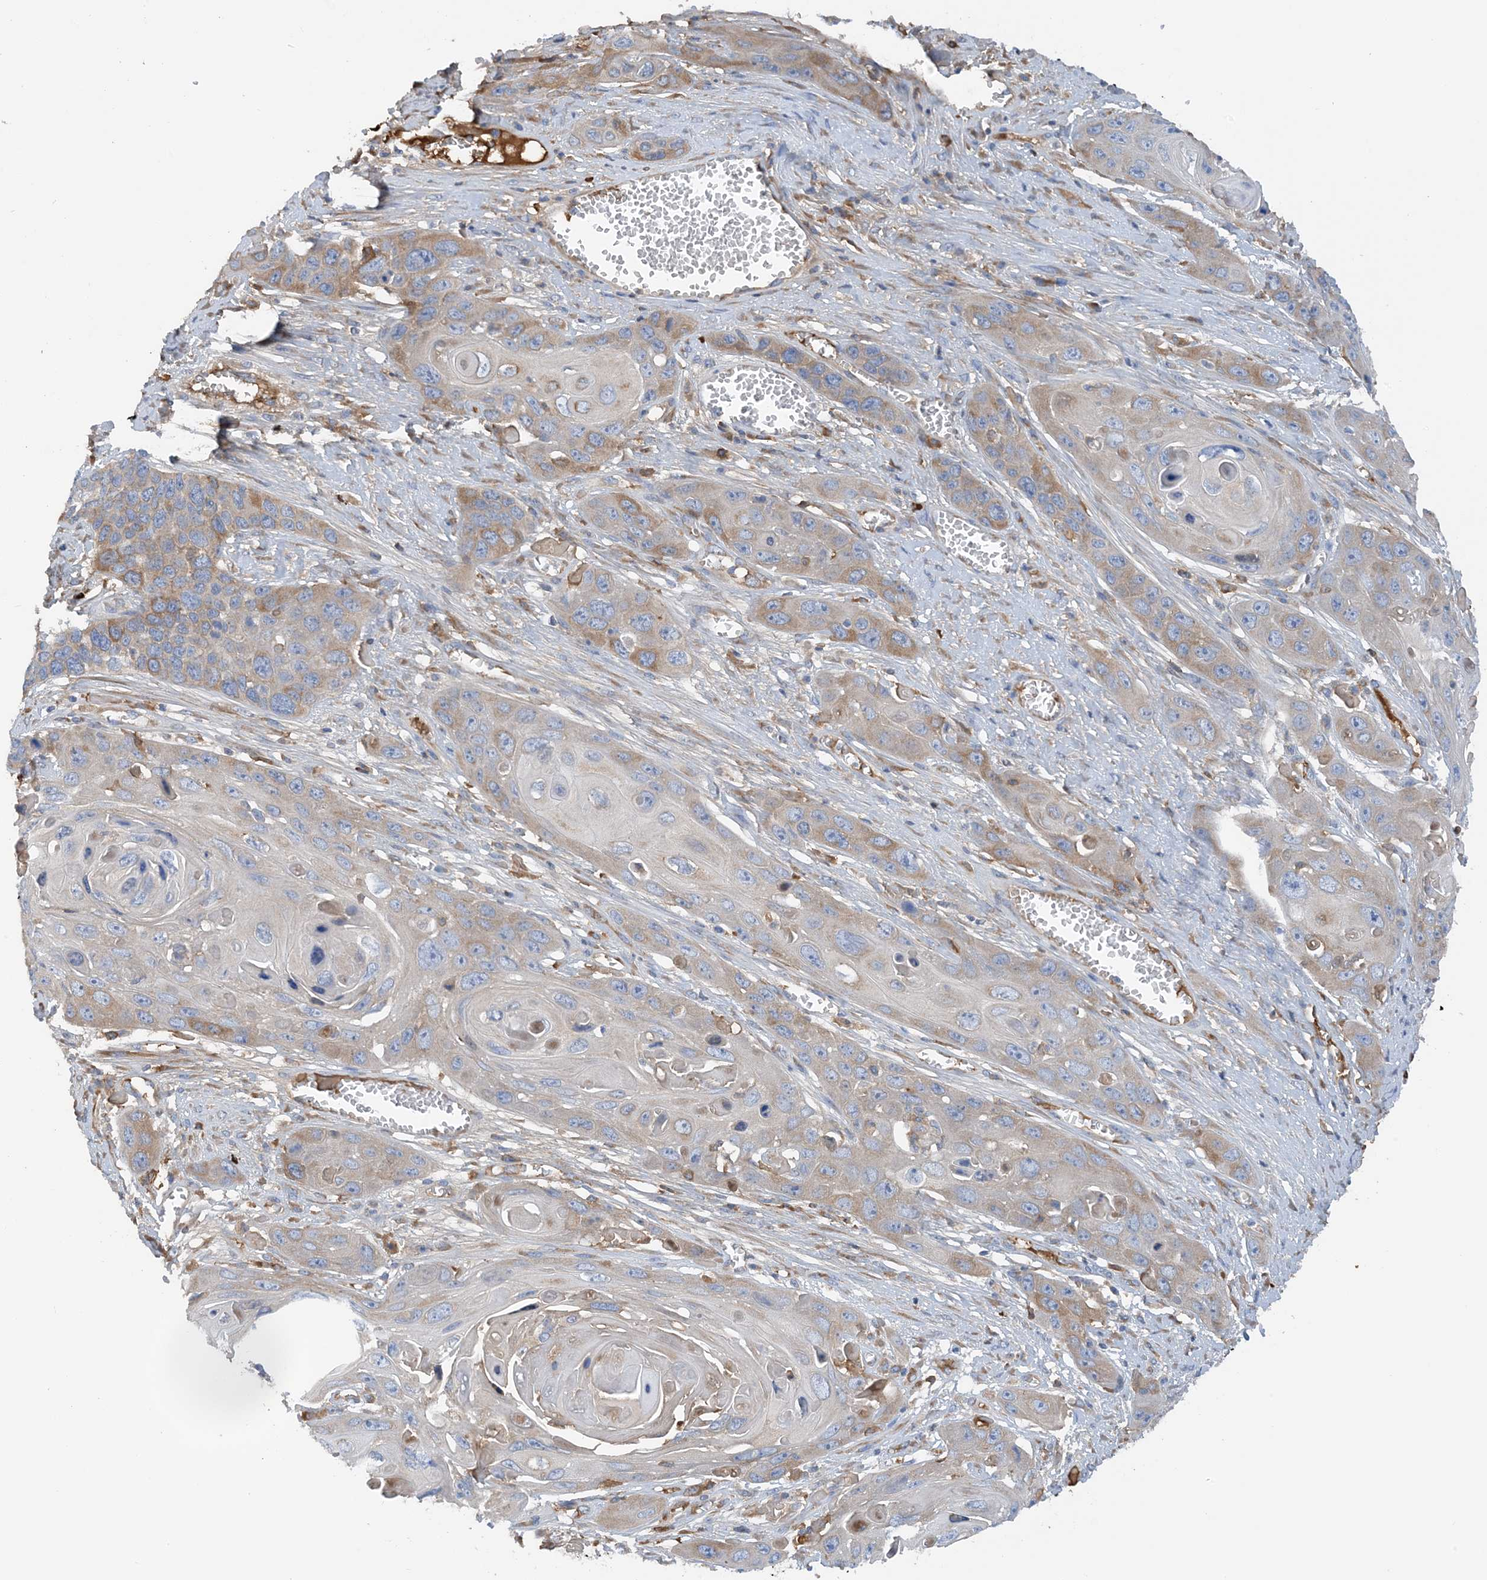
{"staining": {"intensity": "moderate", "quantity": "25%-75%", "location": "cytoplasmic/membranous"}, "tissue": "skin cancer", "cell_type": "Tumor cells", "image_type": "cancer", "snomed": [{"axis": "morphology", "description": "Squamous cell carcinoma, NOS"}, {"axis": "topography", "description": "Skin"}], "caption": "Skin squamous cell carcinoma was stained to show a protein in brown. There is medium levels of moderate cytoplasmic/membranous staining in approximately 25%-75% of tumor cells. (DAB (3,3'-diaminobenzidine) = brown stain, brightfield microscopy at high magnification).", "gene": "SLC5A11", "patient": {"sex": "male", "age": 55}}